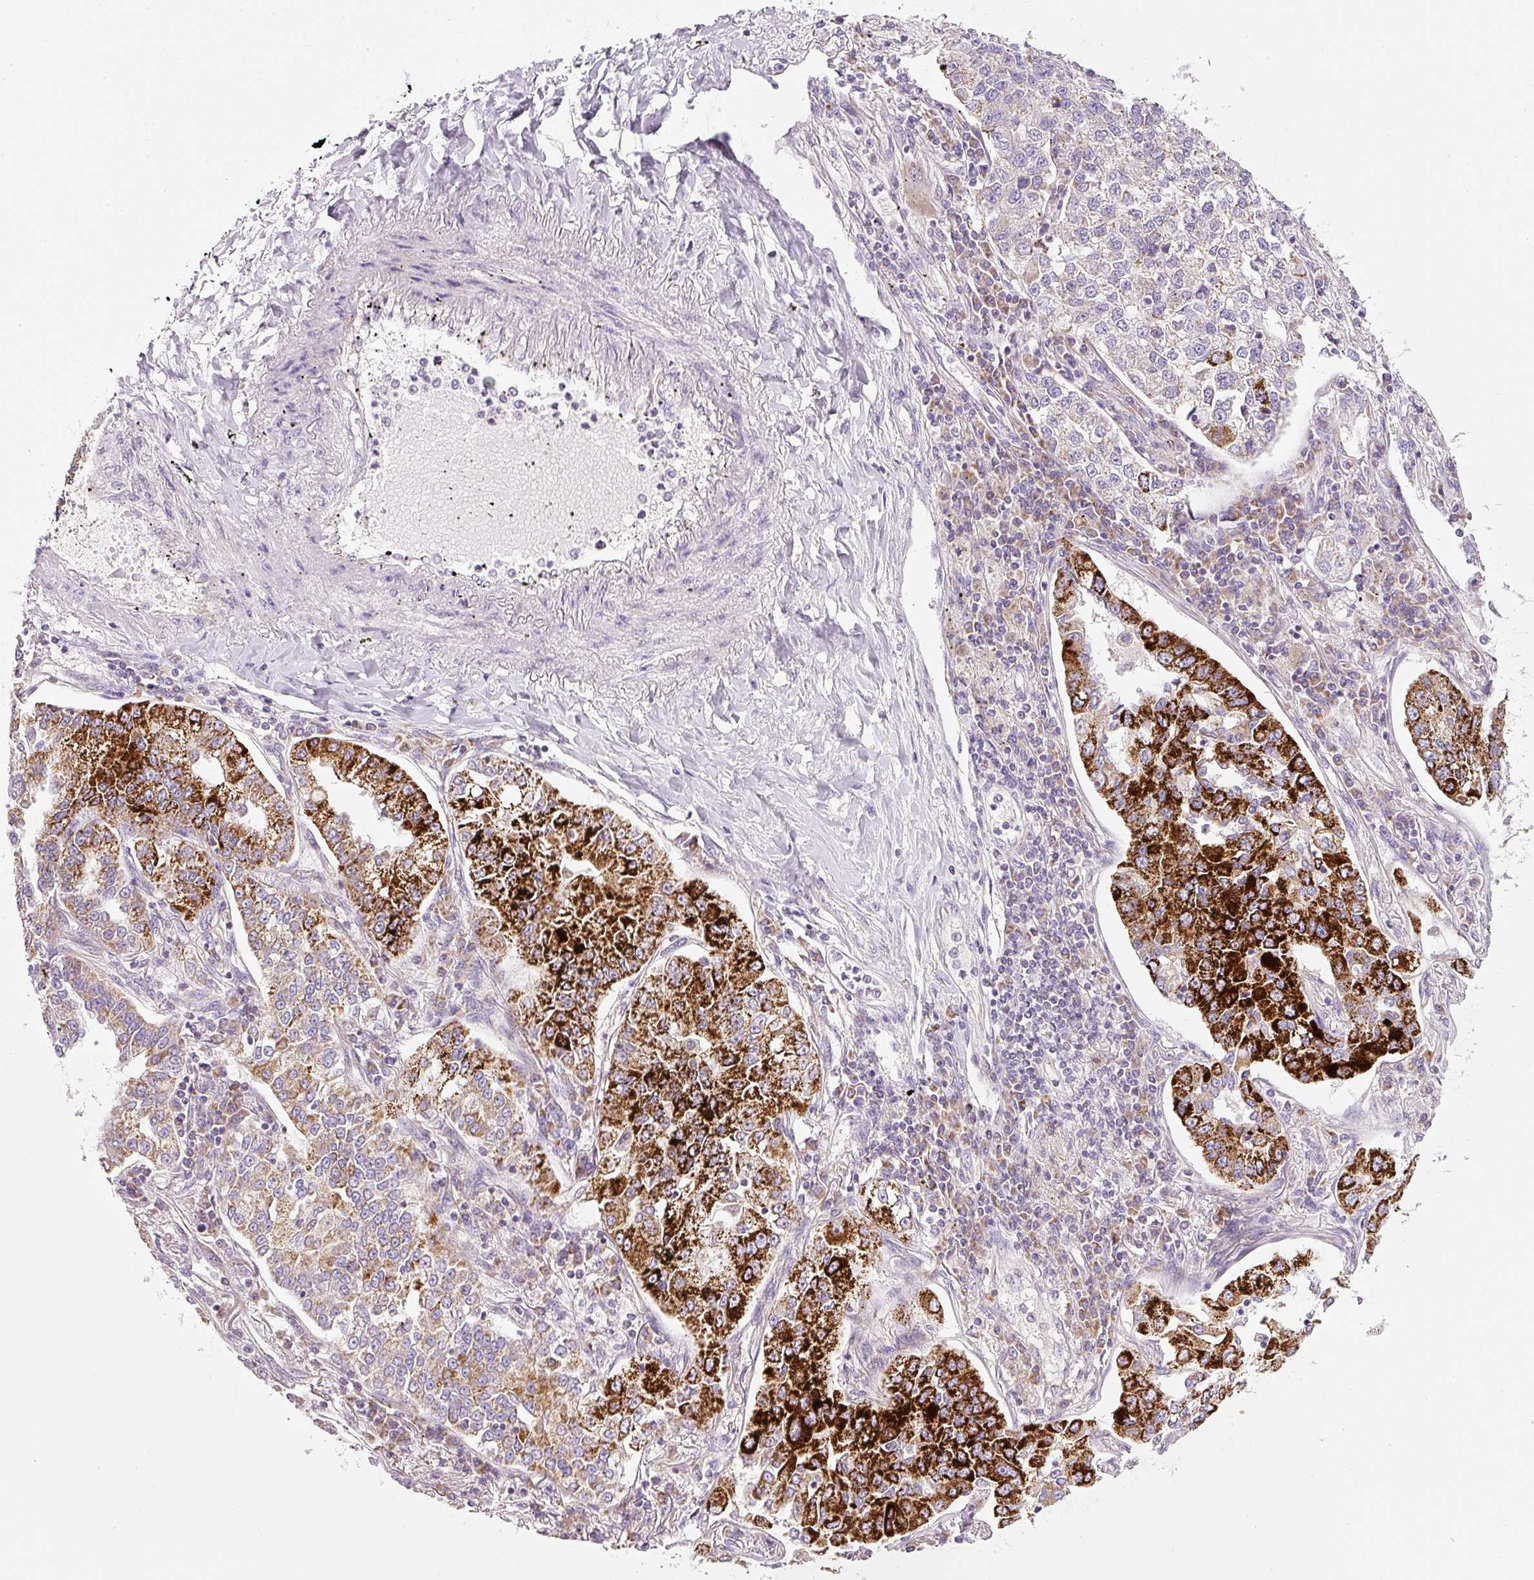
{"staining": {"intensity": "strong", "quantity": "25%-75%", "location": "cytoplasmic/membranous"}, "tissue": "lung cancer", "cell_type": "Tumor cells", "image_type": "cancer", "snomed": [{"axis": "morphology", "description": "Adenocarcinoma, NOS"}, {"axis": "topography", "description": "Lung"}], "caption": "The histopathology image shows a brown stain indicating the presence of a protein in the cytoplasmic/membranous of tumor cells in lung cancer.", "gene": "NDUFA1", "patient": {"sex": "male", "age": 49}}